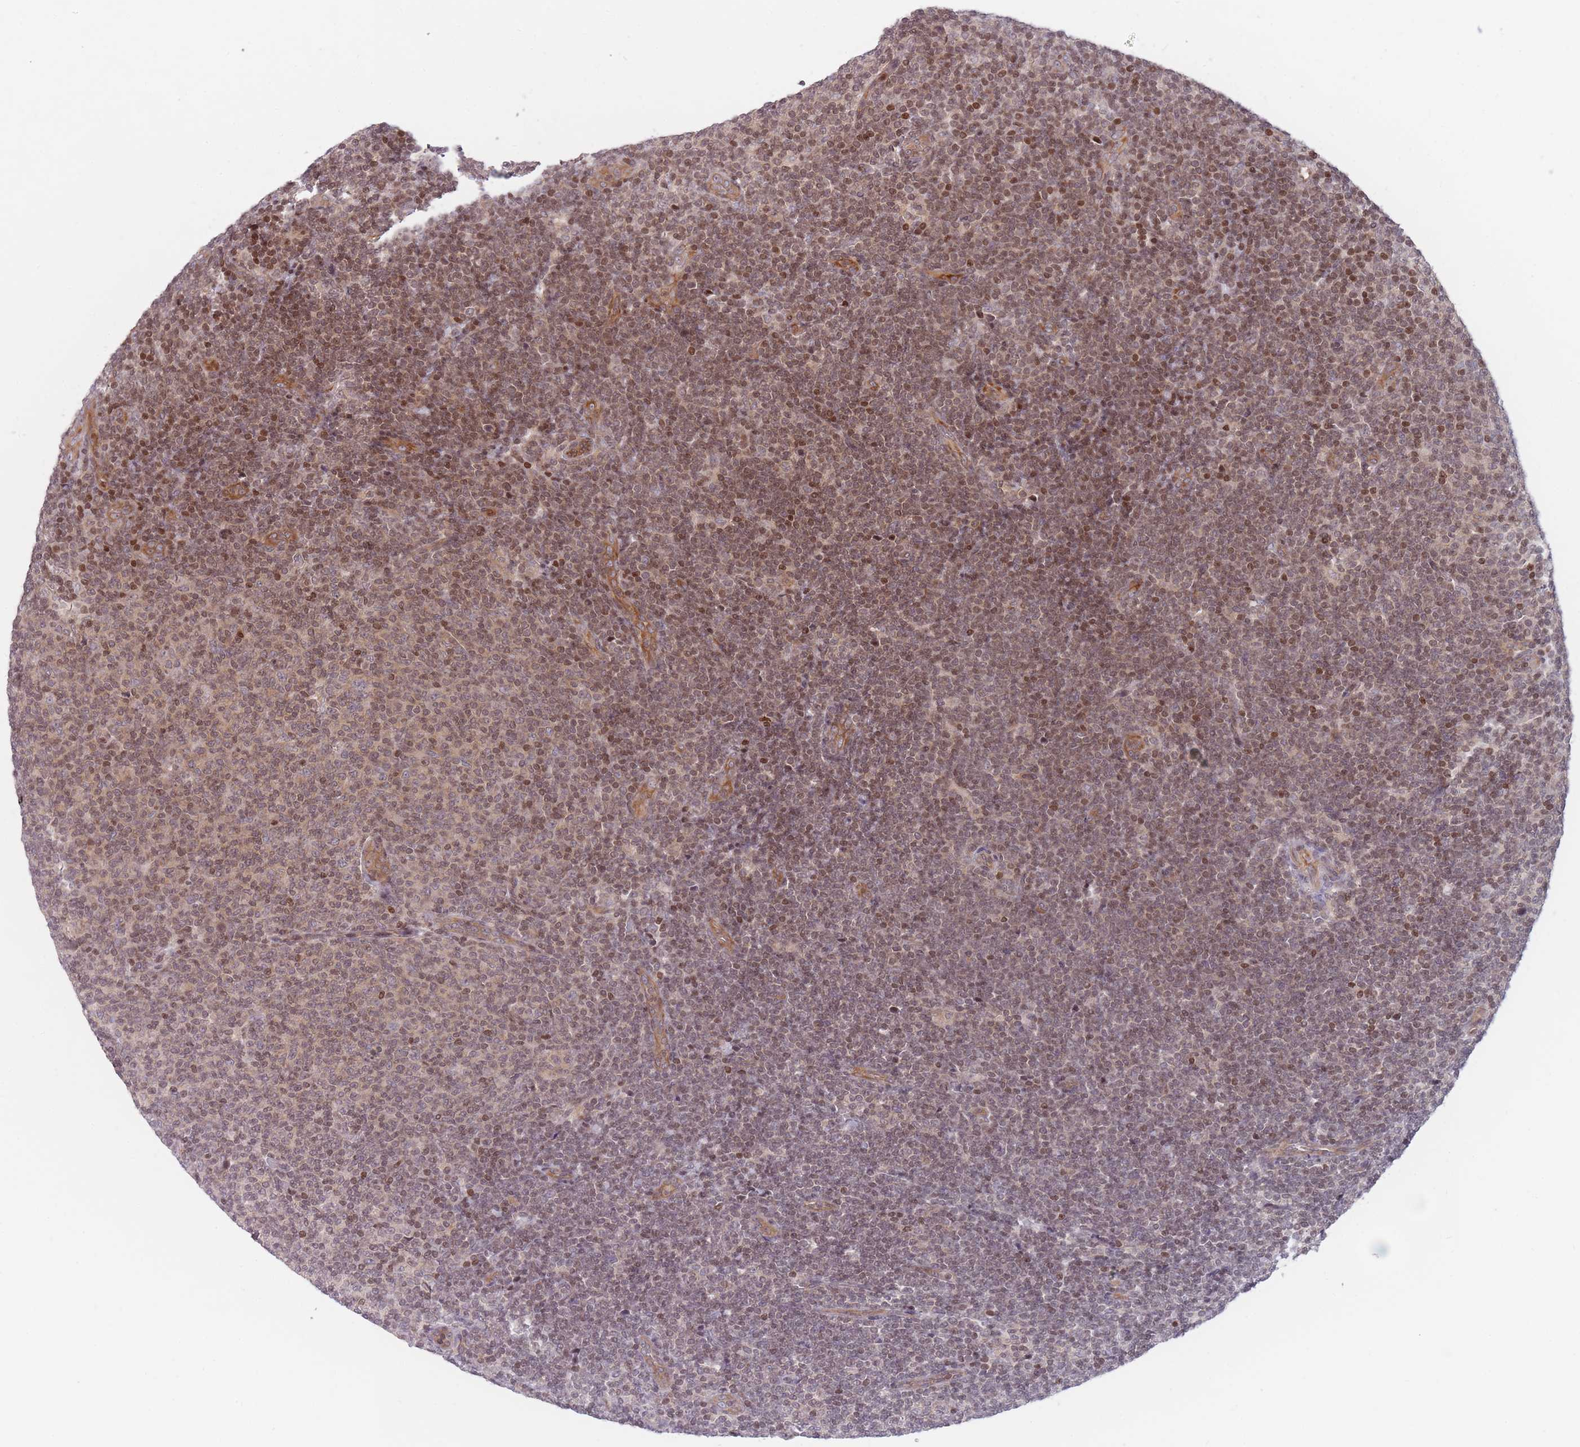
{"staining": {"intensity": "moderate", "quantity": "25%-75%", "location": "nuclear"}, "tissue": "lymphoma", "cell_type": "Tumor cells", "image_type": "cancer", "snomed": [{"axis": "morphology", "description": "Malignant lymphoma, non-Hodgkin's type, Low grade"}, {"axis": "topography", "description": "Lymph node"}], "caption": "Protein staining of low-grade malignant lymphoma, non-Hodgkin's type tissue displays moderate nuclear staining in approximately 25%-75% of tumor cells.", "gene": "SLC35F5", "patient": {"sex": "male", "age": 66}}